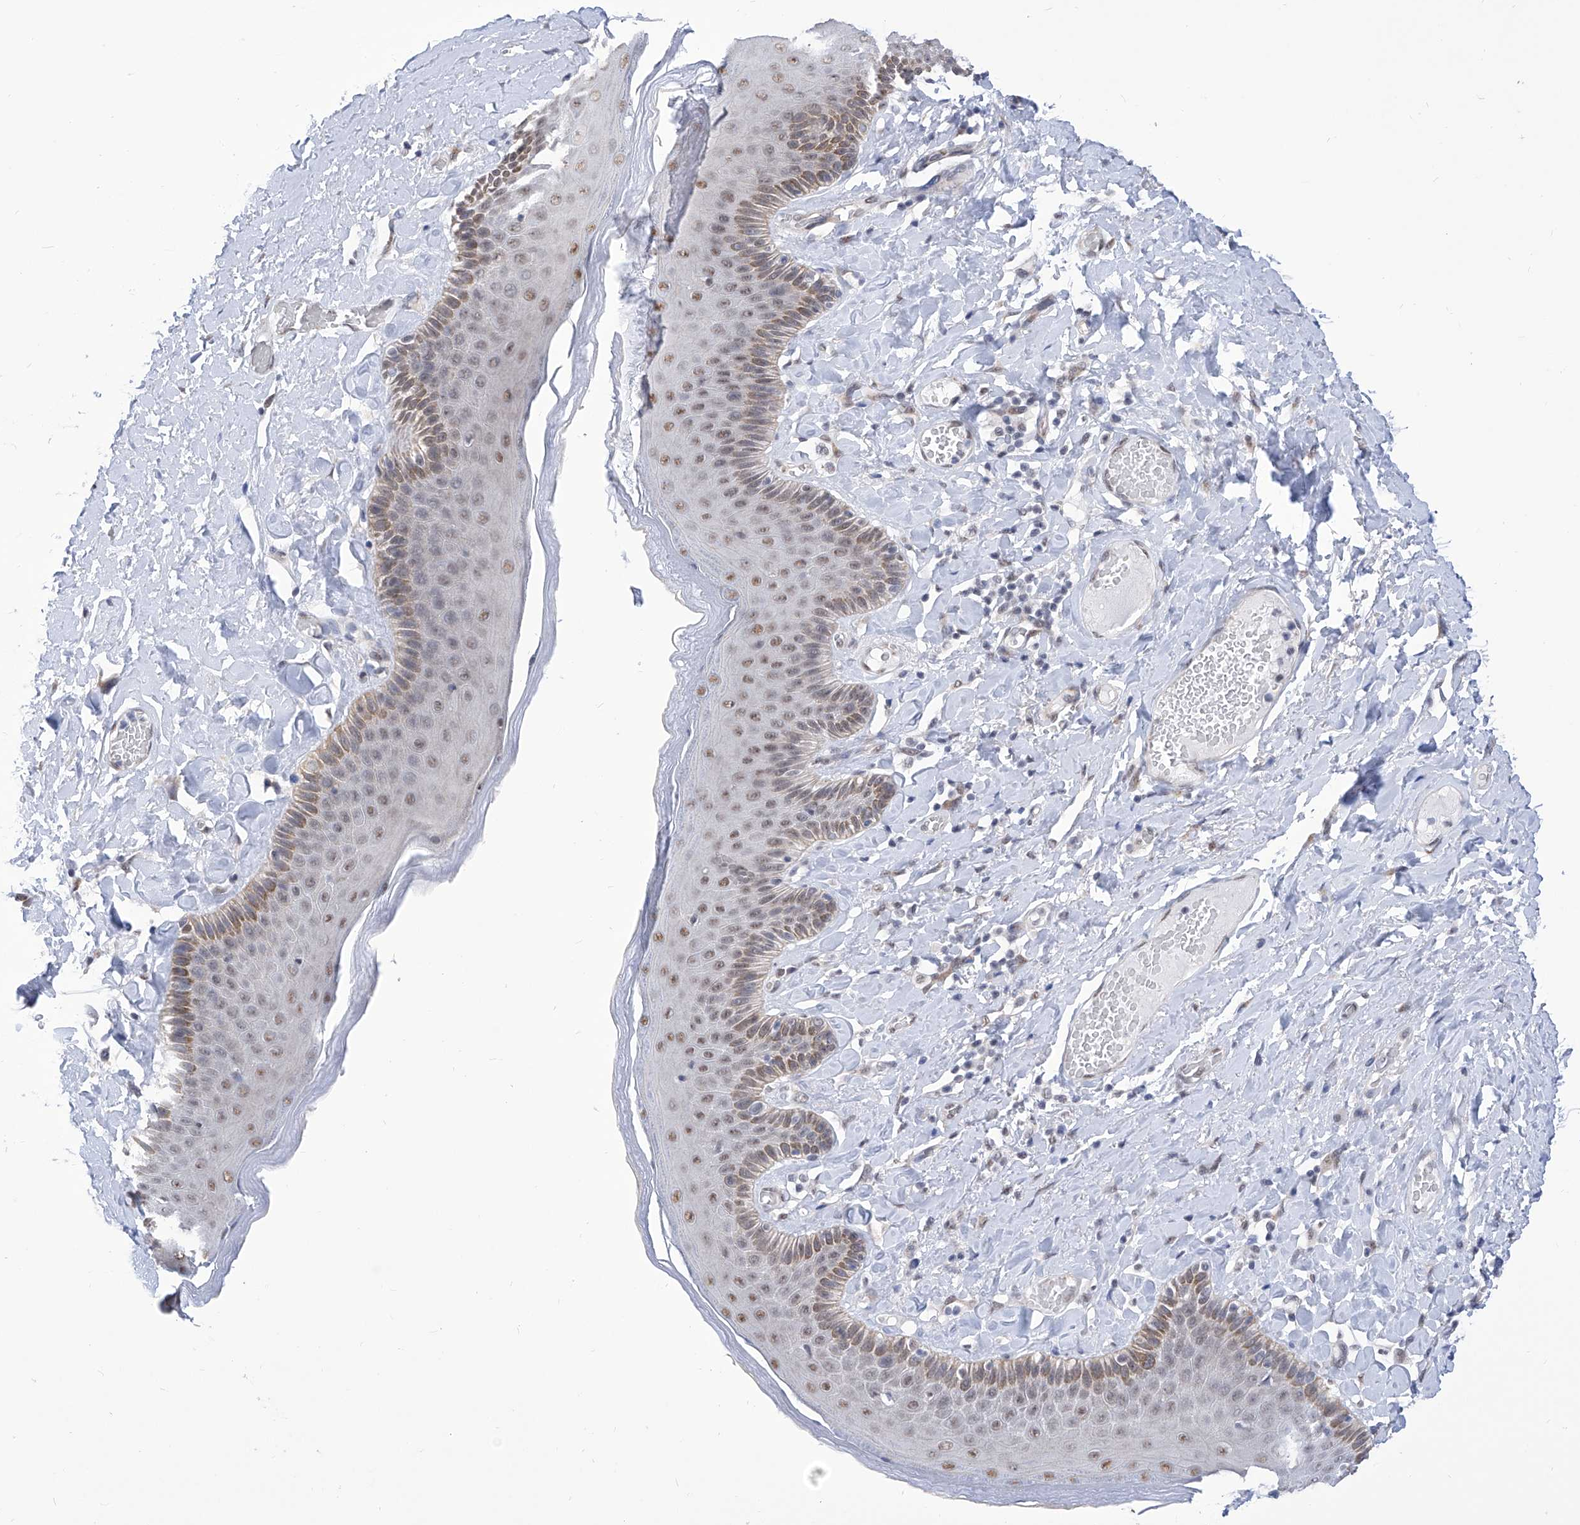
{"staining": {"intensity": "moderate", "quantity": "25%-75%", "location": "cytoplasmic/membranous,nuclear"}, "tissue": "skin", "cell_type": "Epidermal cells", "image_type": "normal", "snomed": [{"axis": "morphology", "description": "Normal tissue, NOS"}, {"axis": "topography", "description": "Anal"}], "caption": "Immunohistochemistry (IHC) photomicrograph of unremarkable skin stained for a protein (brown), which reveals medium levels of moderate cytoplasmic/membranous,nuclear staining in approximately 25%-75% of epidermal cells.", "gene": "SART1", "patient": {"sex": "male", "age": 69}}